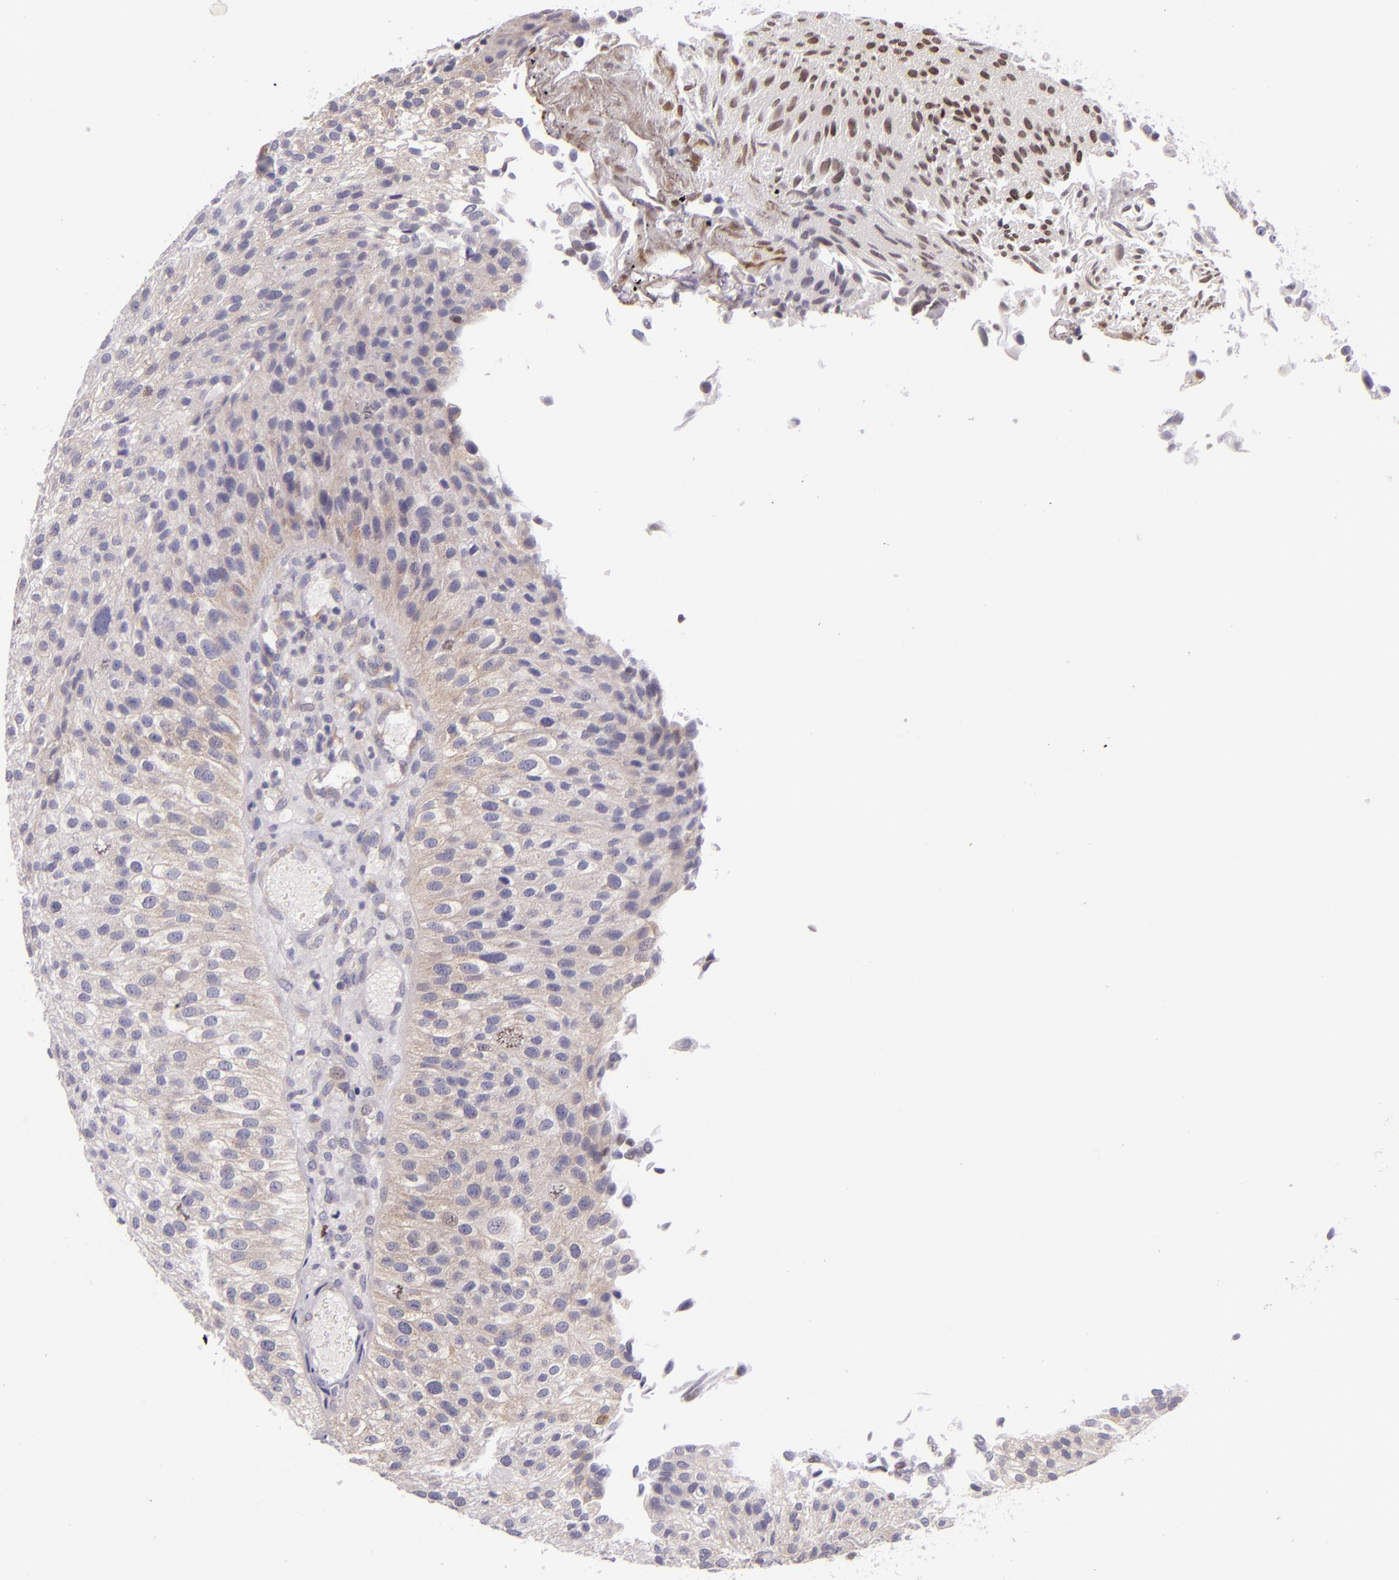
{"staining": {"intensity": "weak", "quantity": "25%-75%", "location": "cytoplasmic/membranous"}, "tissue": "urothelial cancer", "cell_type": "Tumor cells", "image_type": "cancer", "snomed": [{"axis": "morphology", "description": "Urothelial carcinoma, Low grade"}, {"axis": "topography", "description": "Urinary bladder"}], "caption": "The image reveals immunohistochemical staining of low-grade urothelial carcinoma. There is weak cytoplasmic/membranous staining is appreciated in approximately 25%-75% of tumor cells.", "gene": "UPF3B", "patient": {"sex": "female", "age": 89}}